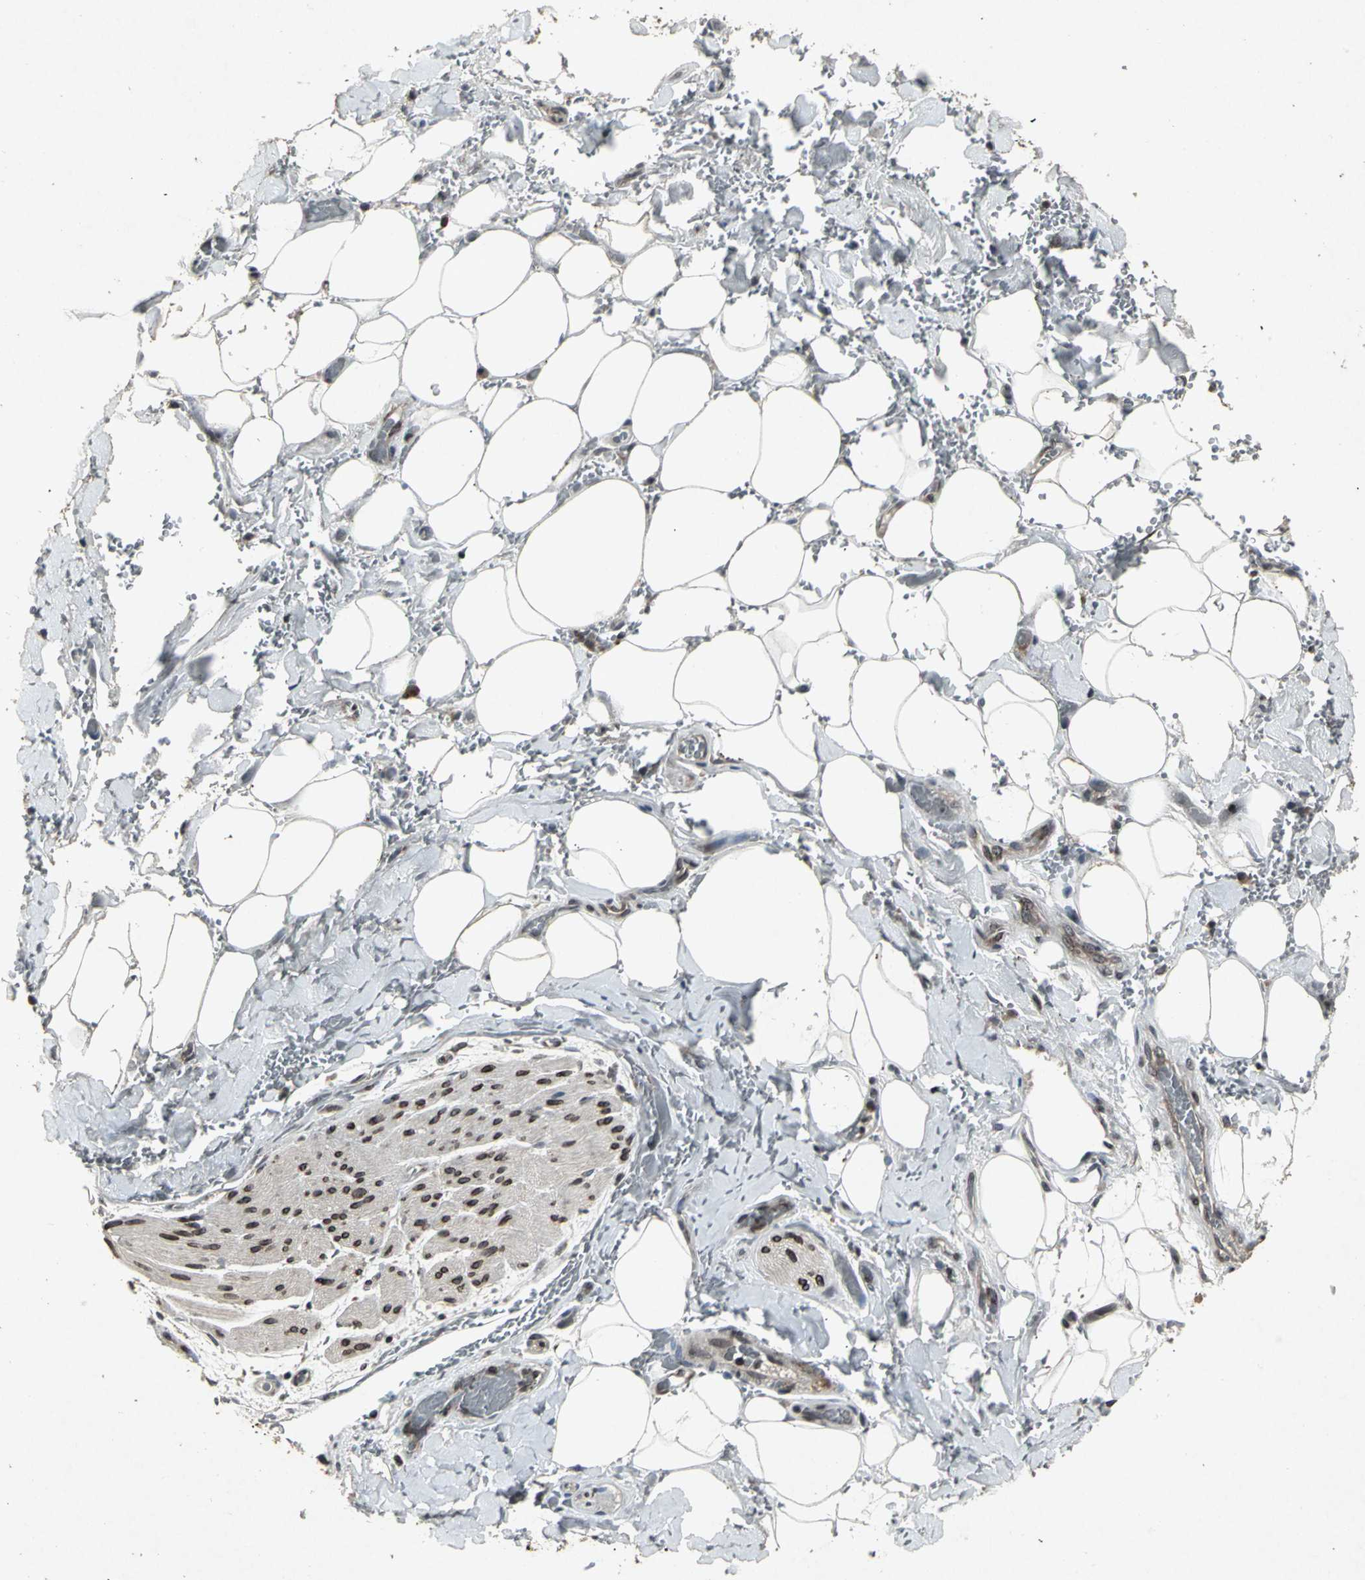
{"staining": {"intensity": "negative", "quantity": "none", "location": "none"}, "tissue": "adipose tissue", "cell_type": "Adipocytes", "image_type": "normal", "snomed": [{"axis": "morphology", "description": "Normal tissue, NOS"}, {"axis": "morphology", "description": "Cholangiocarcinoma"}, {"axis": "topography", "description": "Liver"}, {"axis": "topography", "description": "Peripheral nerve tissue"}], "caption": "Immunohistochemical staining of unremarkable adipose tissue exhibits no significant positivity in adipocytes.", "gene": "SH2B3", "patient": {"sex": "male", "age": 50}}